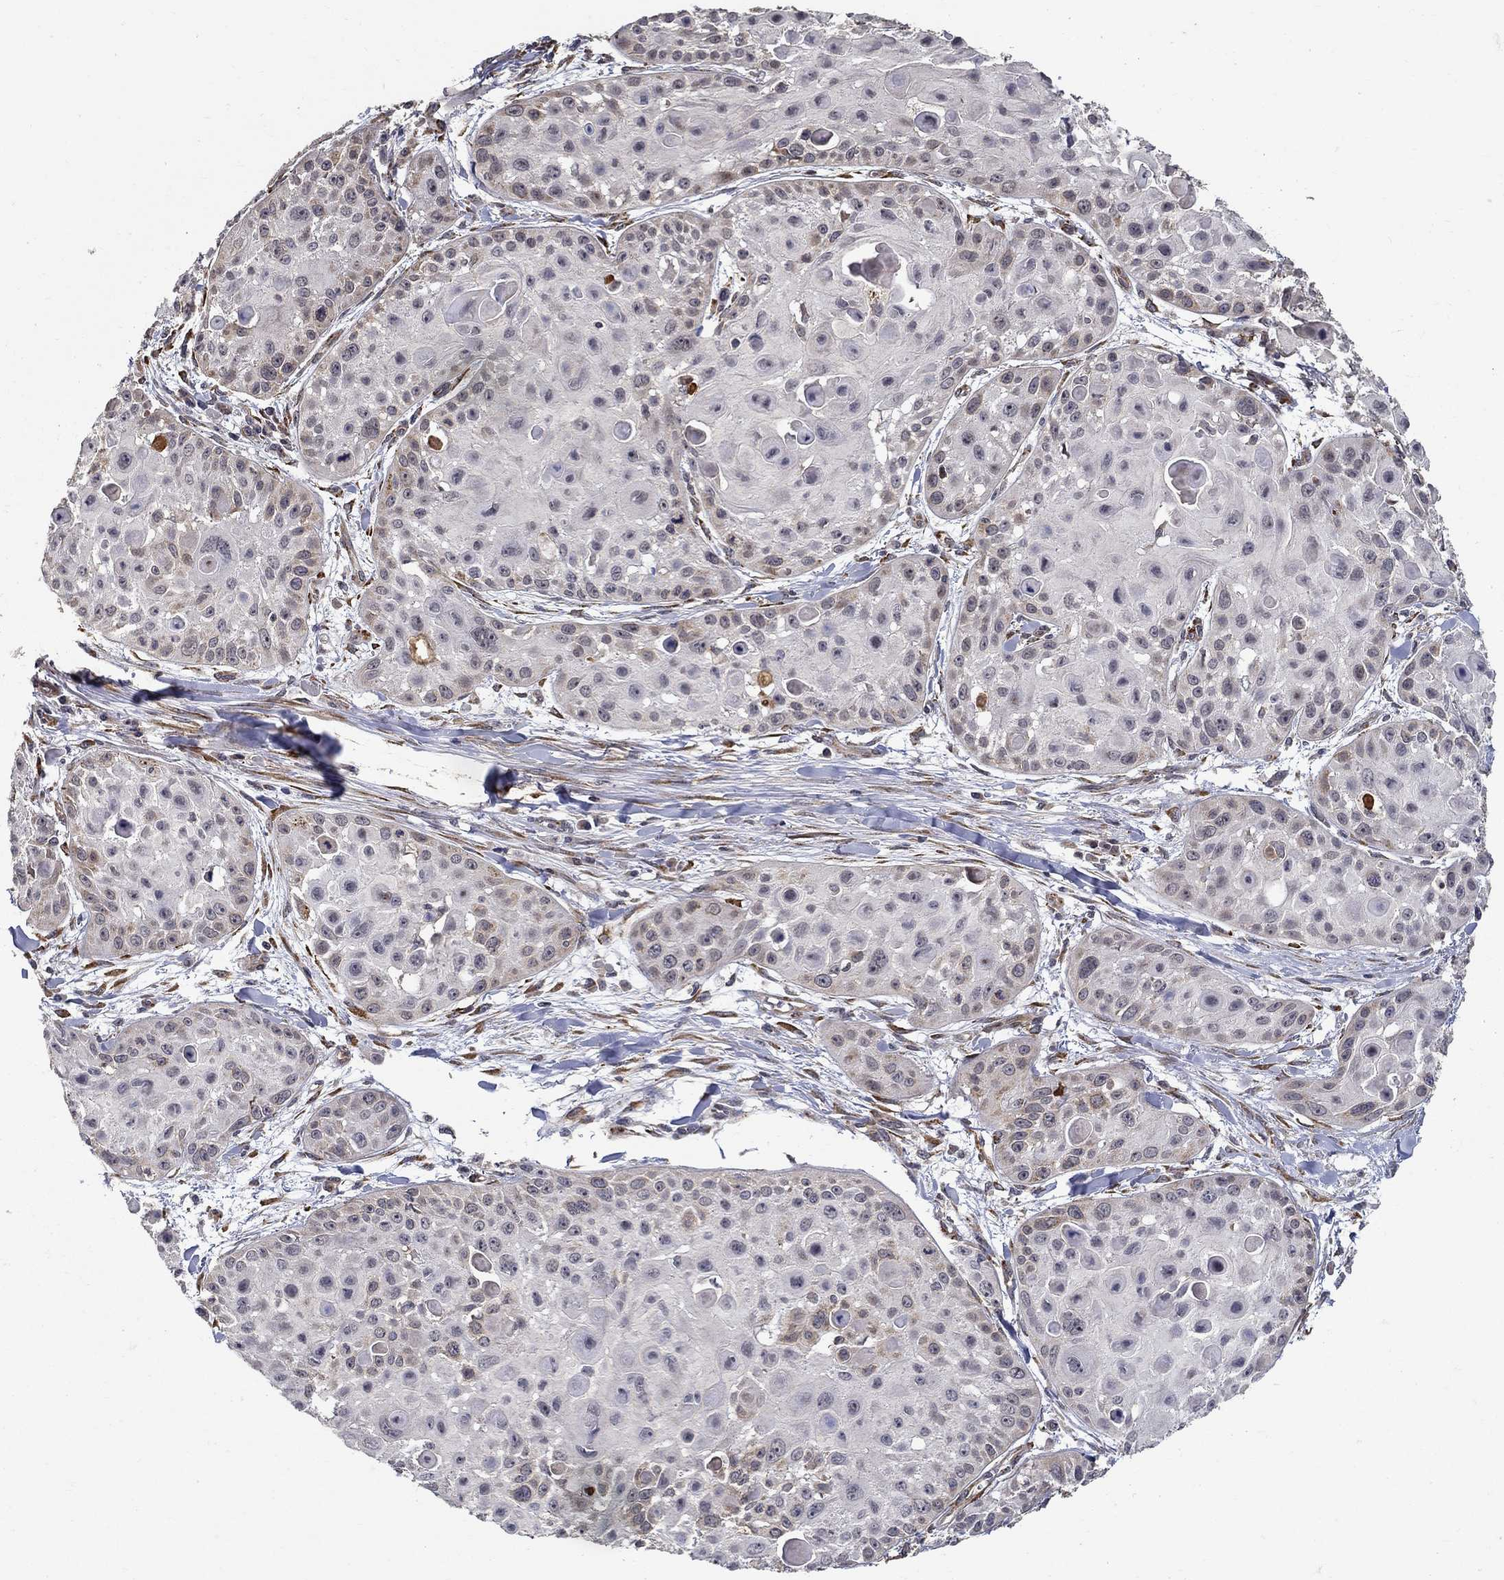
{"staining": {"intensity": "weak", "quantity": "<25%", "location": "cytoplasmic/membranous"}, "tissue": "skin cancer", "cell_type": "Tumor cells", "image_type": "cancer", "snomed": [{"axis": "morphology", "description": "Squamous cell carcinoma, NOS"}, {"axis": "topography", "description": "Skin"}, {"axis": "topography", "description": "Anal"}], "caption": "Skin cancer was stained to show a protein in brown. There is no significant staining in tumor cells. The staining was performed using DAB (3,3'-diaminobenzidine) to visualize the protein expression in brown, while the nuclei were stained in blue with hematoxylin (Magnification: 20x).", "gene": "ZNF594", "patient": {"sex": "female", "age": 75}}